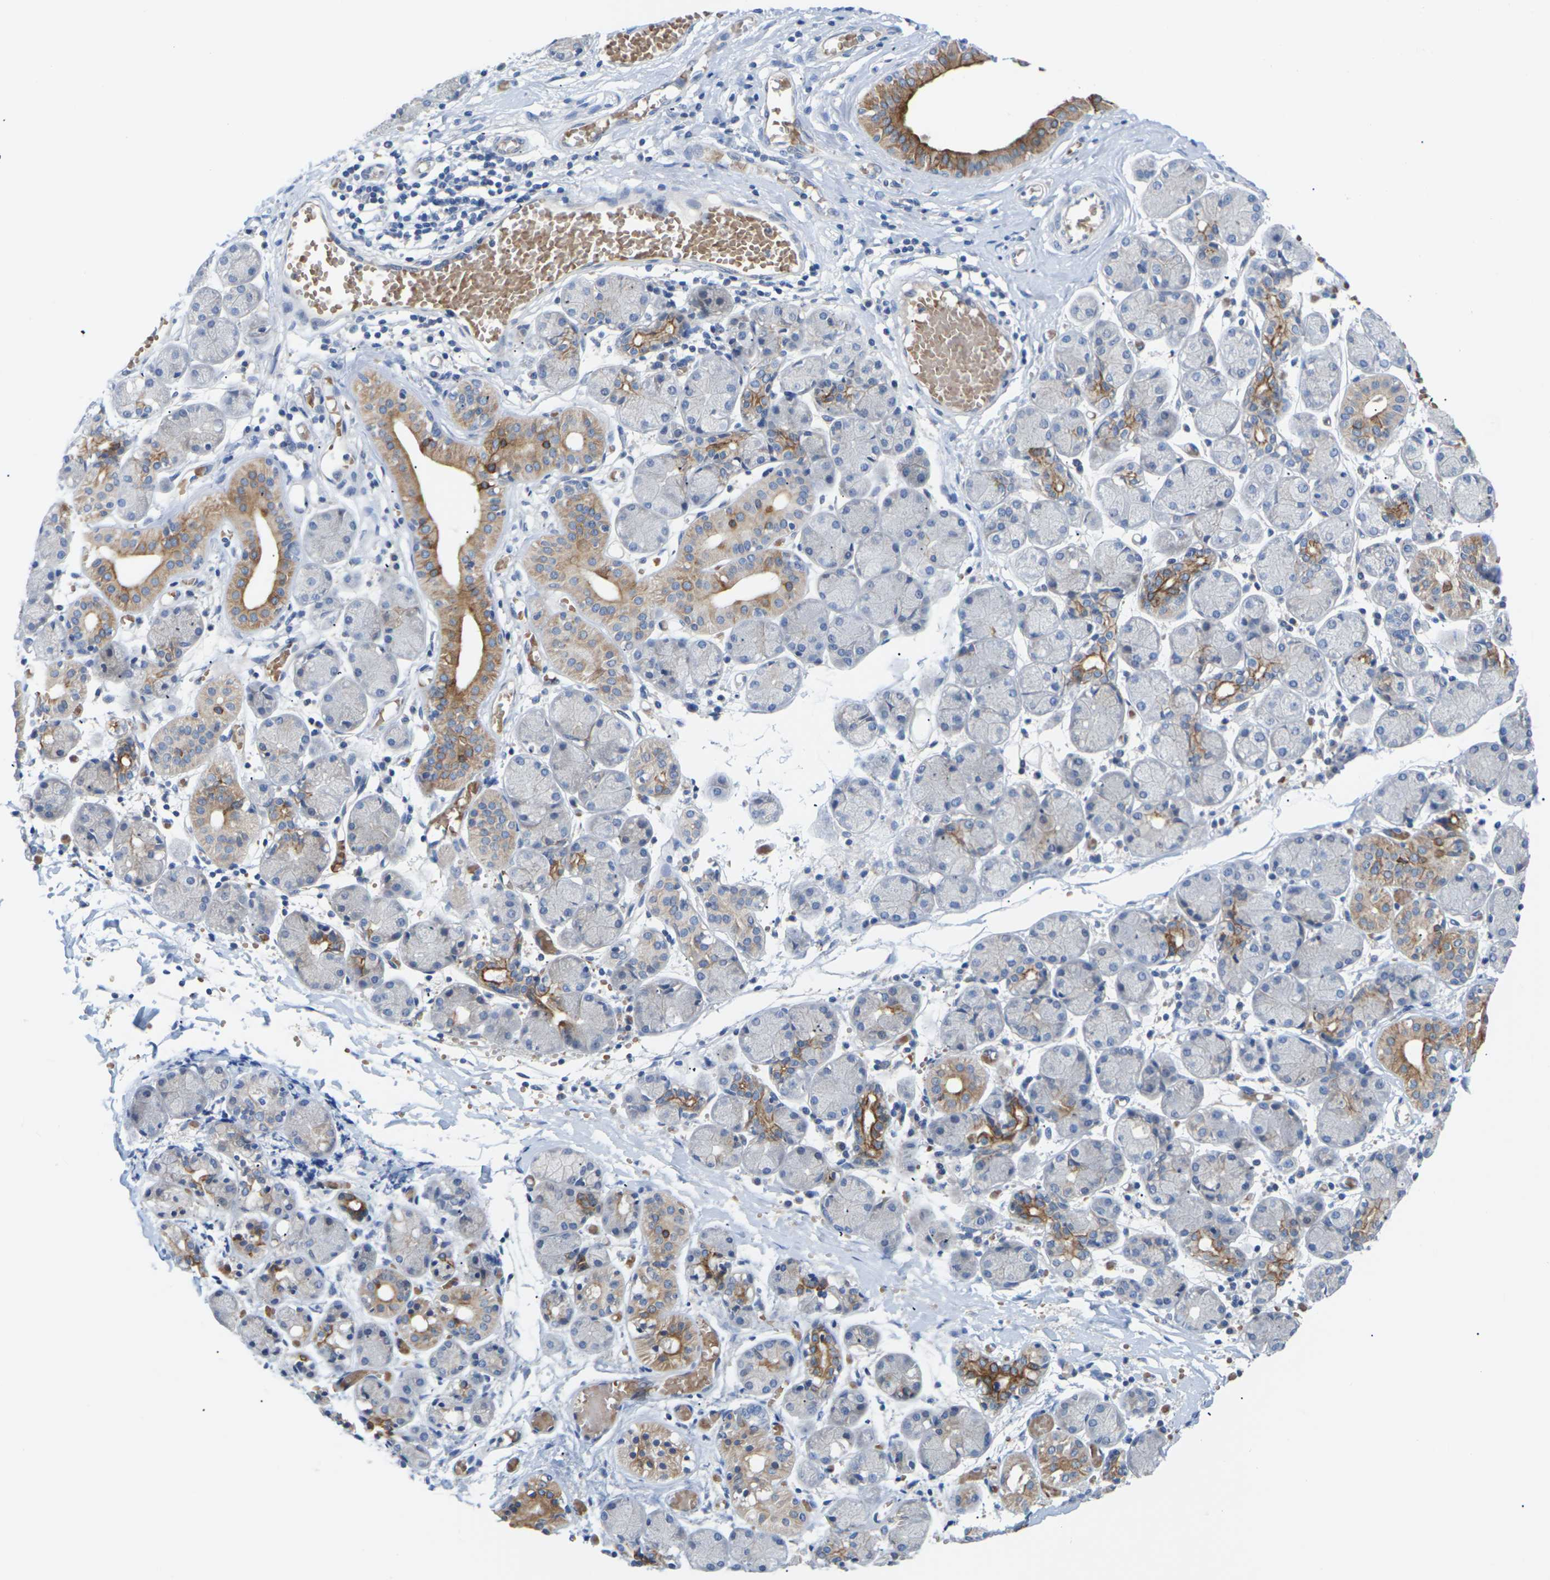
{"staining": {"intensity": "strong", "quantity": "<25%", "location": "cytoplasmic/membranous"}, "tissue": "salivary gland", "cell_type": "Glandular cells", "image_type": "normal", "snomed": [{"axis": "morphology", "description": "Normal tissue, NOS"}, {"axis": "topography", "description": "Salivary gland"}], "caption": "This image demonstrates IHC staining of normal salivary gland, with medium strong cytoplasmic/membranous positivity in approximately <25% of glandular cells.", "gene": "TMCO4", "patient": {"sex": "female", "age": 24}}